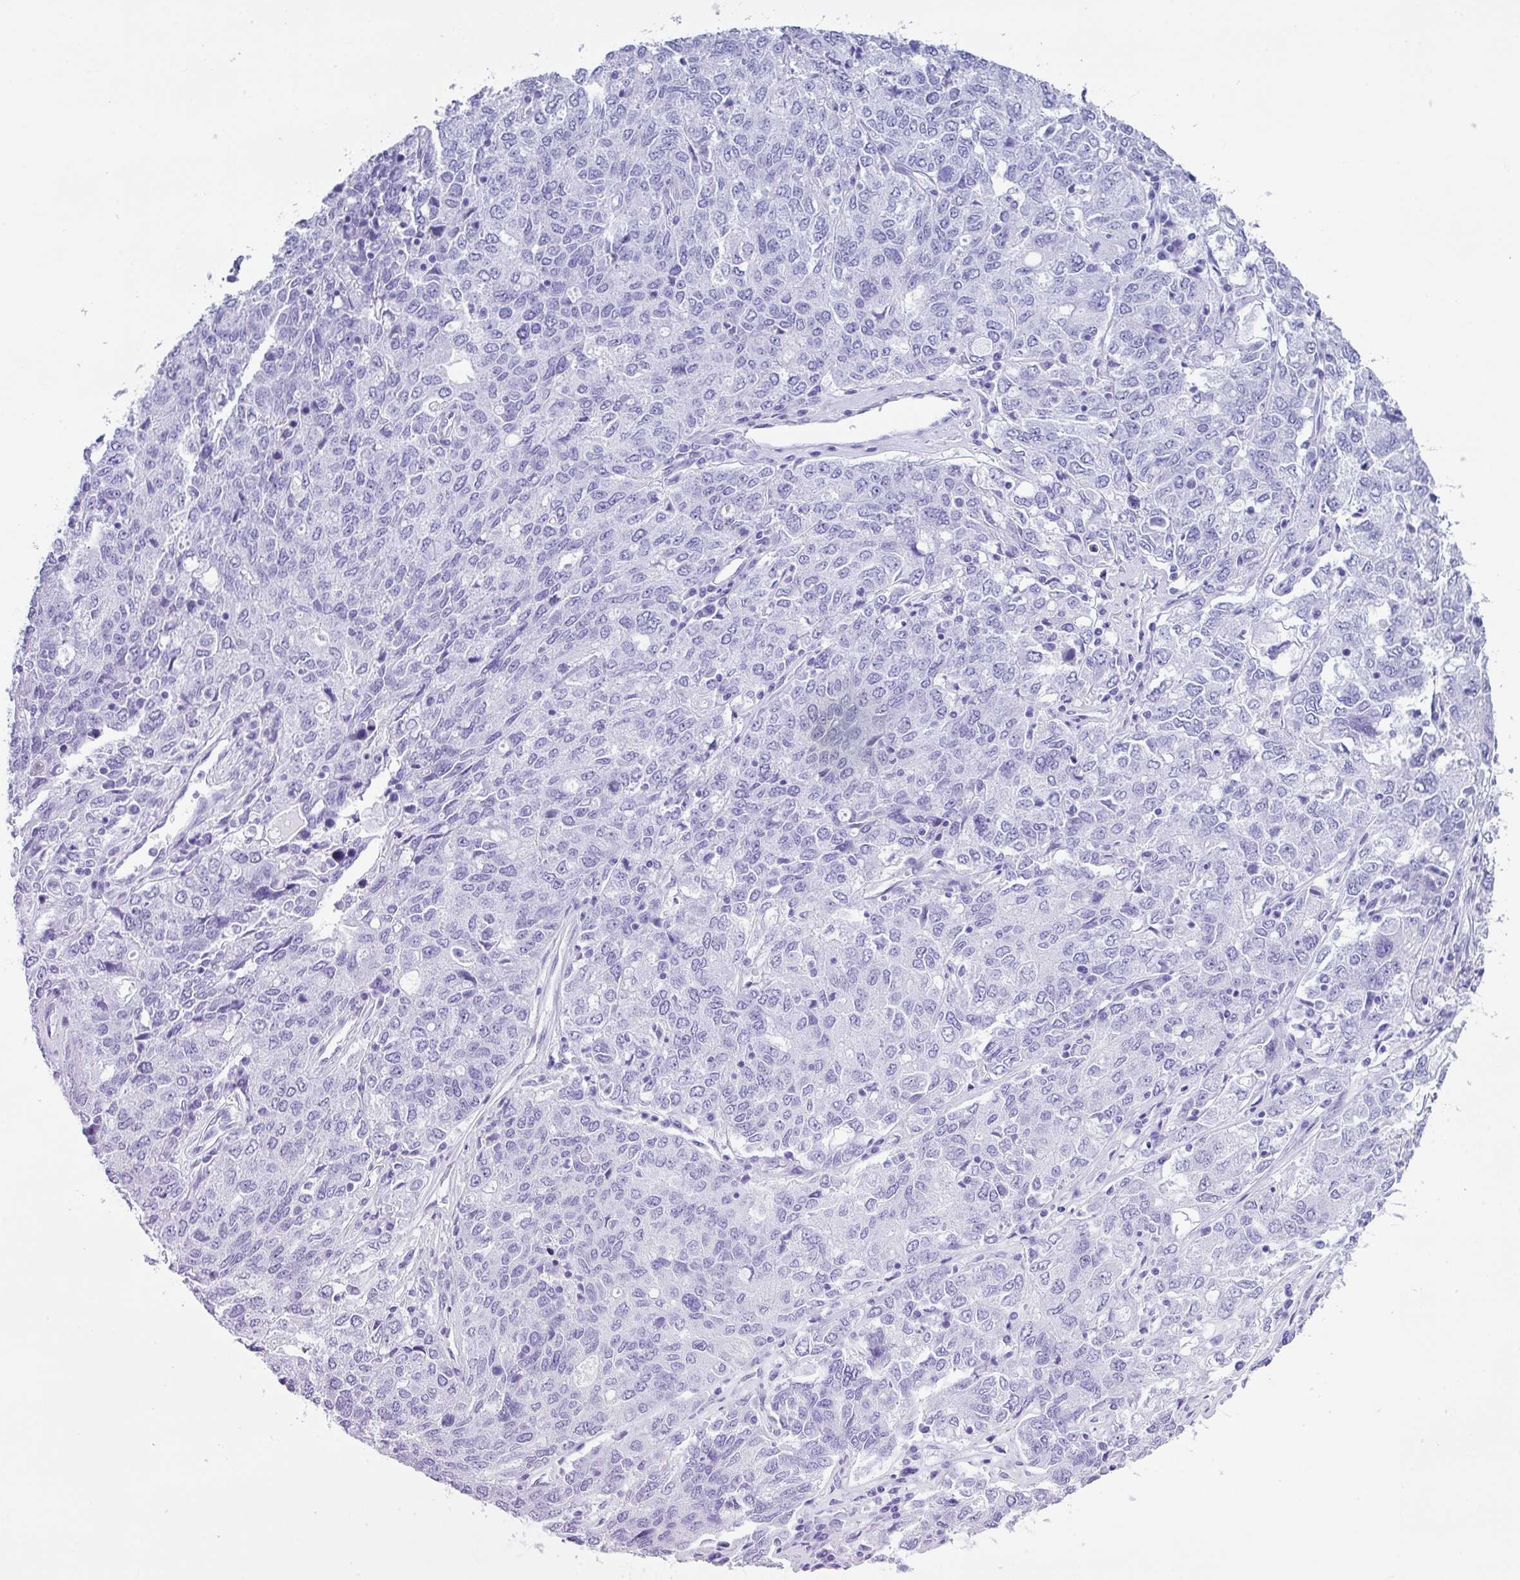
{"staining": {"intensity": "negative", "quantity": "none", "location": "none"}, "tissue": "ovarian cancer", "cell_type": "Tumor cells", "image_type": "cancer", "snomed": [{"axis": "morphology", "description": "Carcinoma, endometroid"}, {"axis": "topography", "description": "Ovary"}], "caption": "IHC micrograph of neoplastic tissue: ovarian cancer (endometroid carcinoma) stained with DAB (3,3'-diaminobenzidine) exhibits no significant protein staining in tumor cells.", "gene": "ZNF568", "patient": {"sex": "female", "age": 62}}